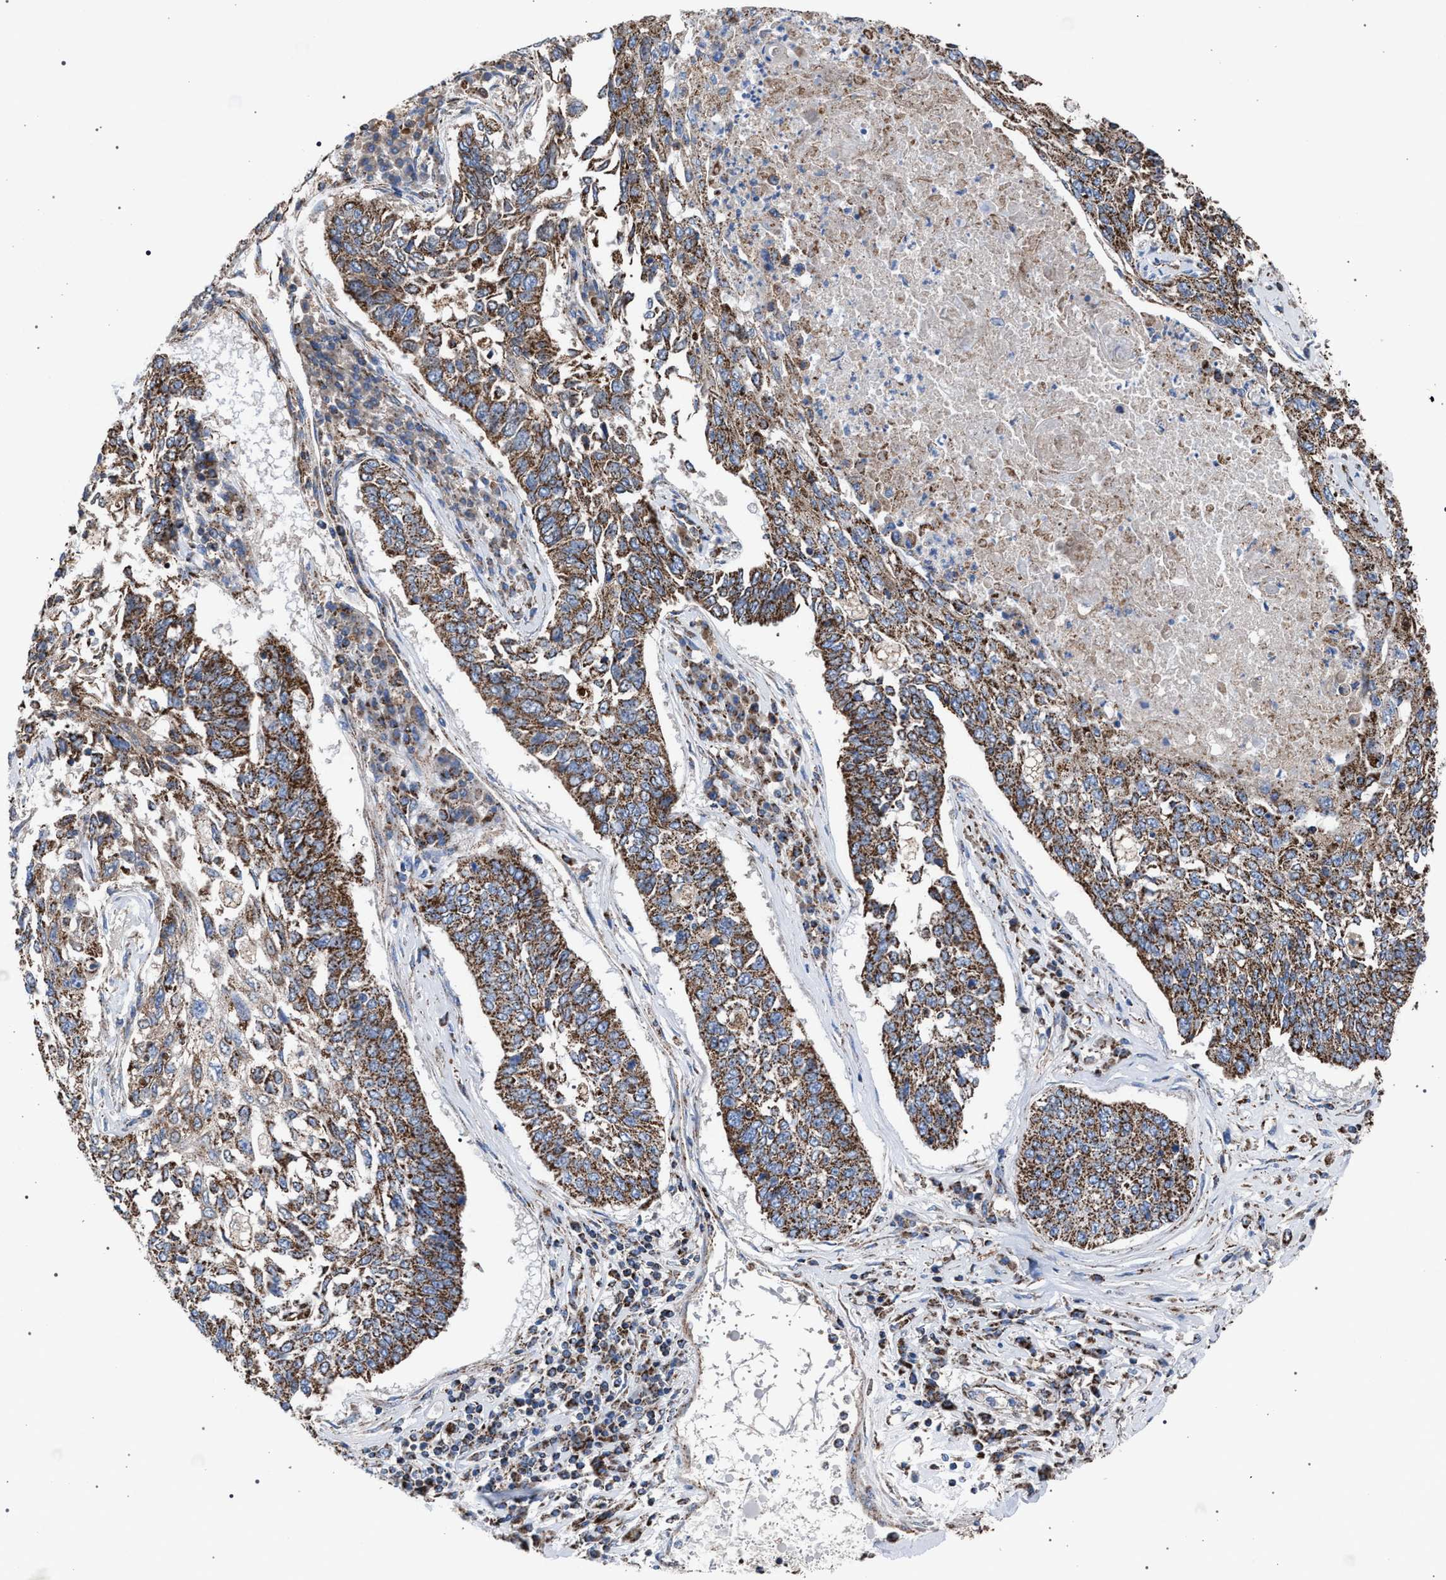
{"staining": {"intensity": "moderate", "quantity": ">75%", "location": "cytoplasmic/membranous"}, "tissue": "lung cancer", "cell_type": "Tumor cells", "image_type": "cancer", "snomed": [{"axis": "morphology", "description": "Normal tissue, NOS"}, {"axis": "morphology", "description": "Squamous cell carcinoma, NOS"}, {"axis": "topography", "description": "Cartilage tissue"}, {"axis": "topography", "description": "Bronchus"}, {"axis": "topography", "description": "Lung"}], "caption": "The photomicrograph displays a brown stain indicating the presence of a protein in the cytoplasmic/membranous of tumor cells in lung cancer (squamous cell carcinoma).", "gene": "VPS13A", "patient": {"sex": "female", "age": 49}}